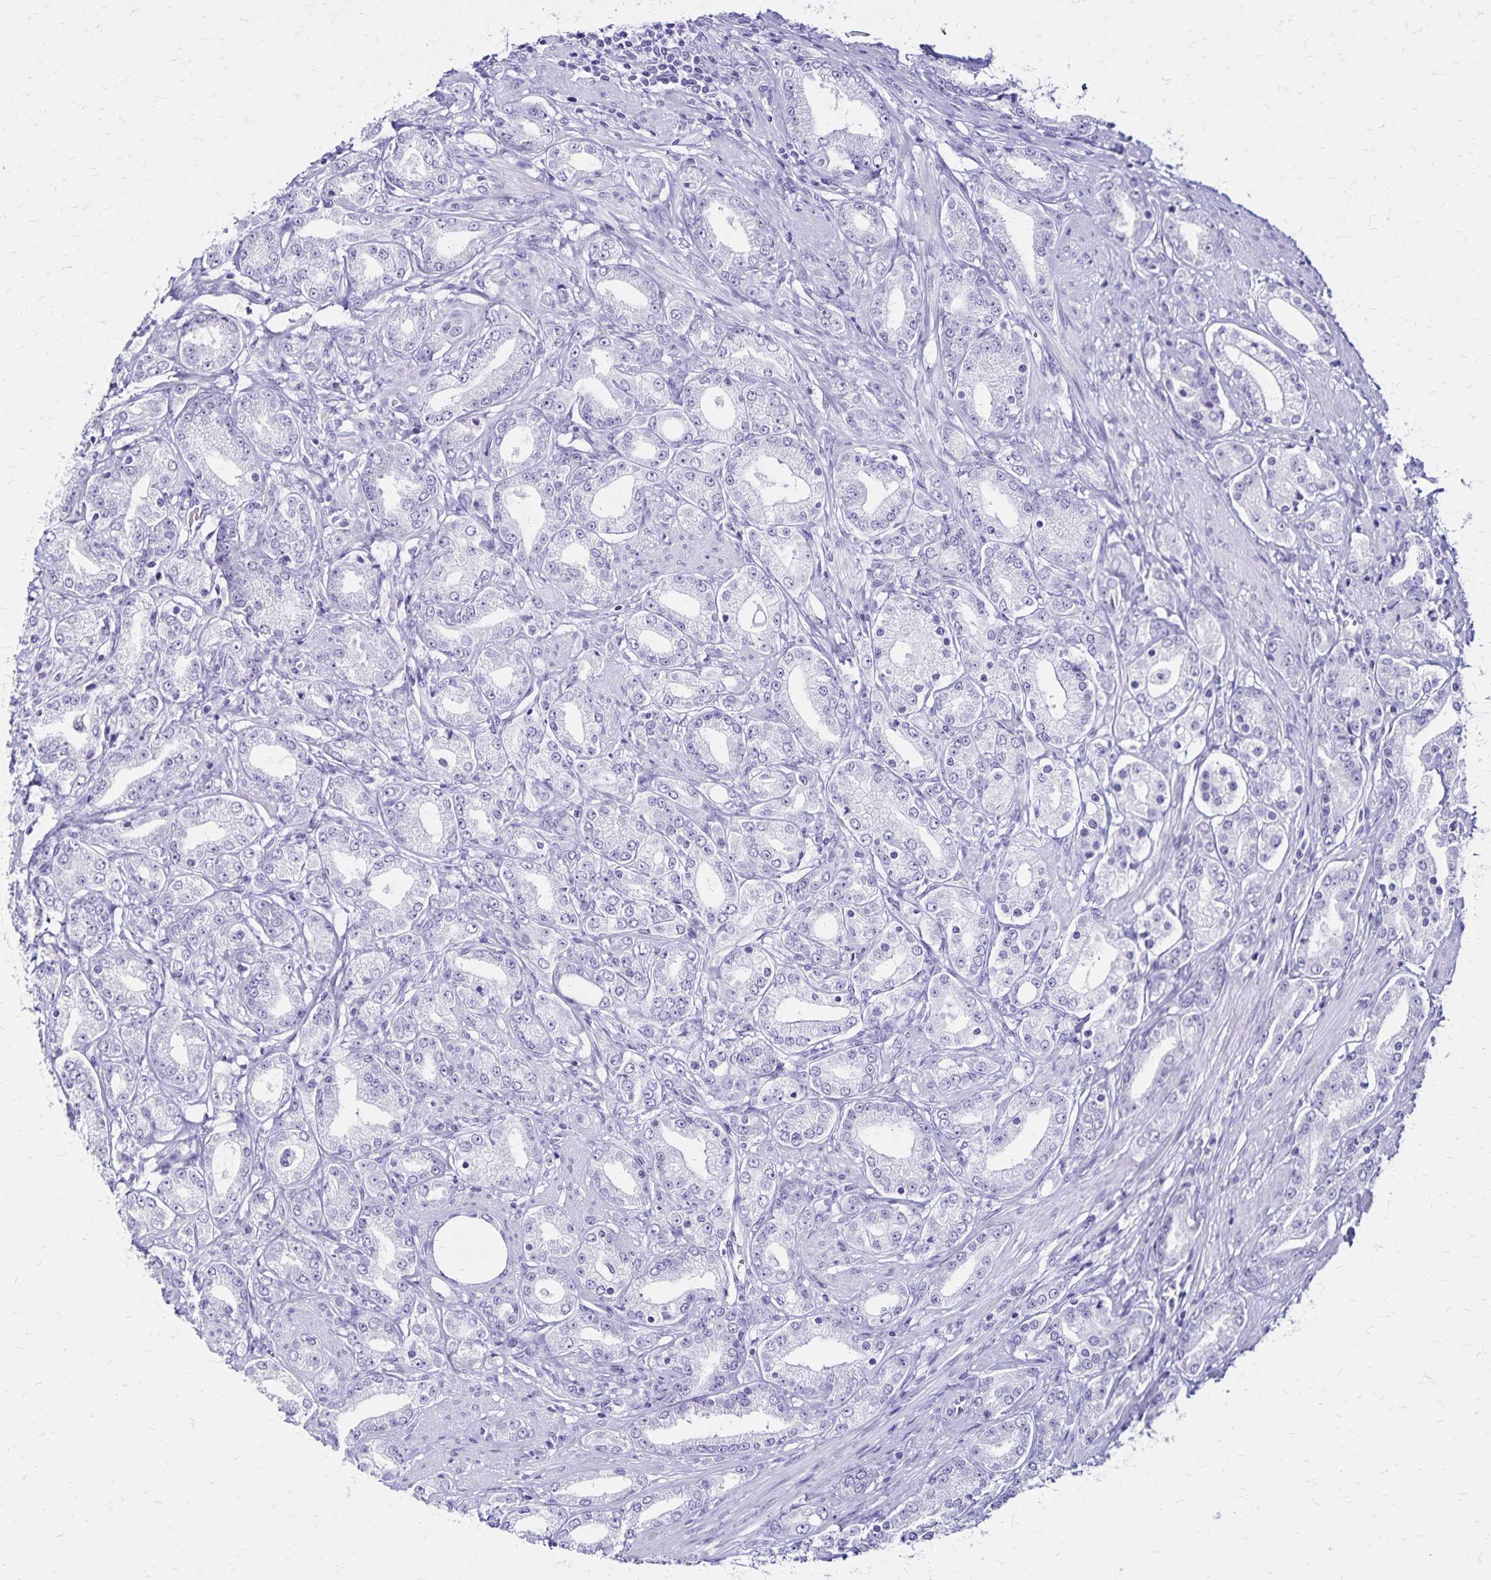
{"staining": {"intensity": "negative", "quantity": "none", "location": "none"}, "tissue": "prostate cancer", "cell_type": "Tumor cells", "image_type": "cancer", "snomed": [{"axis": "morphology", "description": "Adenocarcinoma, High grade"}, {"axis": "topography", "description": "Prostate"}], "caption": "Tumor cells show no significant protein staining in prostate cancer.", "gene": "LIN28B", "patient": {"sex": "male", "age": 67}}